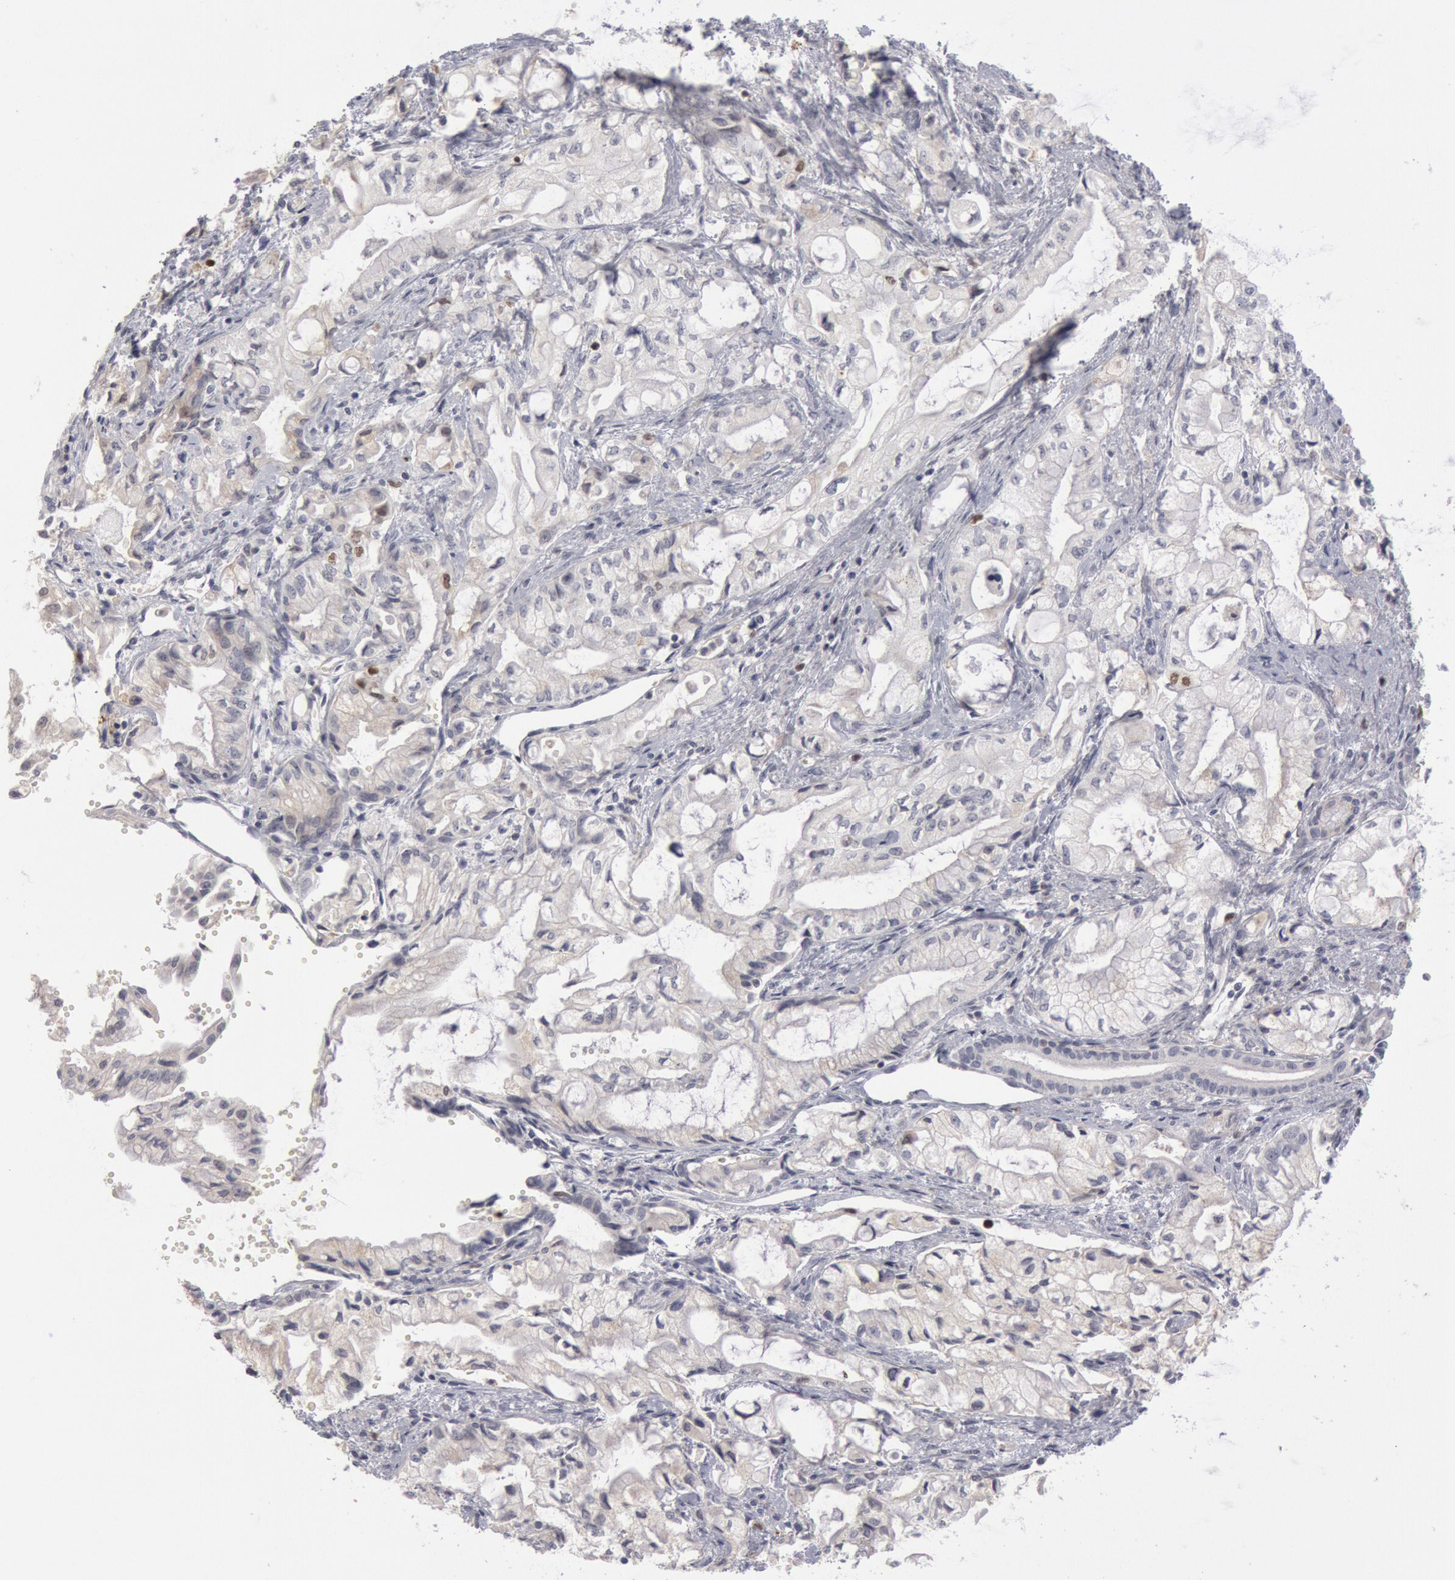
{"staining": {"intensity": "weak", "quantity": "<25%", "location": "nuclear"}, "tissue": "pancreatic cancer", "cell_type": "Tumor cells", "image_type": "cancer", "snomed": [{"axis": "morphology", "description": "Adenocarcinoma, NOS"}, {"axis": "topography", "description": "Pancreas"}], "caption": "Tumor cells are negative for brown protein staining in pancreatic cancer.", "gene": "WDHD1", "patient": {"sex": "male", "age": 79}}